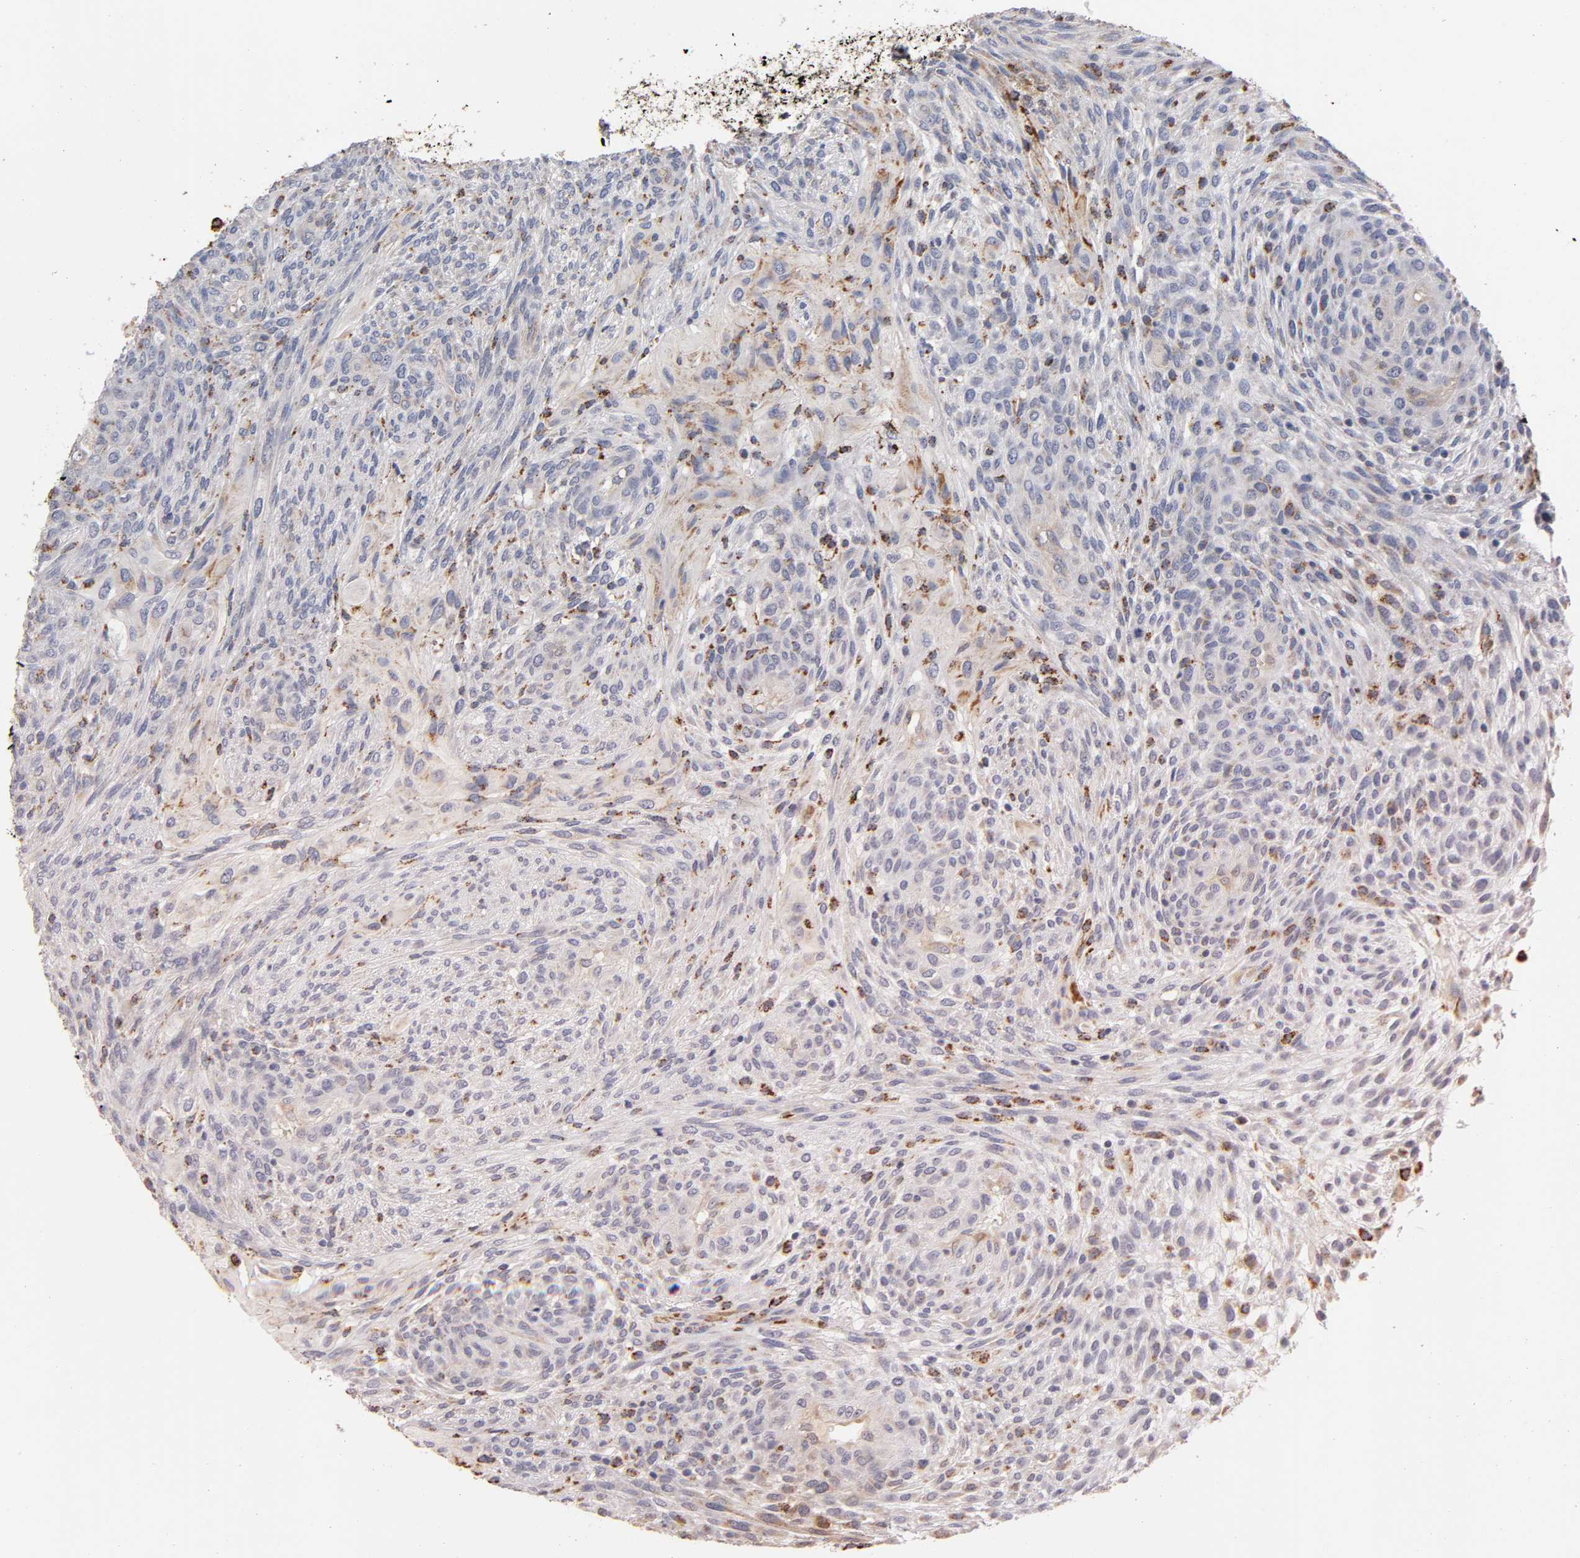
{"staining": {"intensity": "moderate", "quantity": "<25%", "location": "cytoplasmic/membranous"}, "tissue": "glioma", "cell_type": "Tumor cells", "image_type": "cancer", "snomed": [{"axis": "morphology", "description": "Glioma, malignant, High grade"}, {"axis": "topography", "description": "Cerebral cortex"}], "caption": "Protein staining of glioma tissue displays moderate cytoplasmic/membranous staining in about <25% of tumor cells.", "gene": "ISG15", "patient": {"sex": "female", "age": 55}}